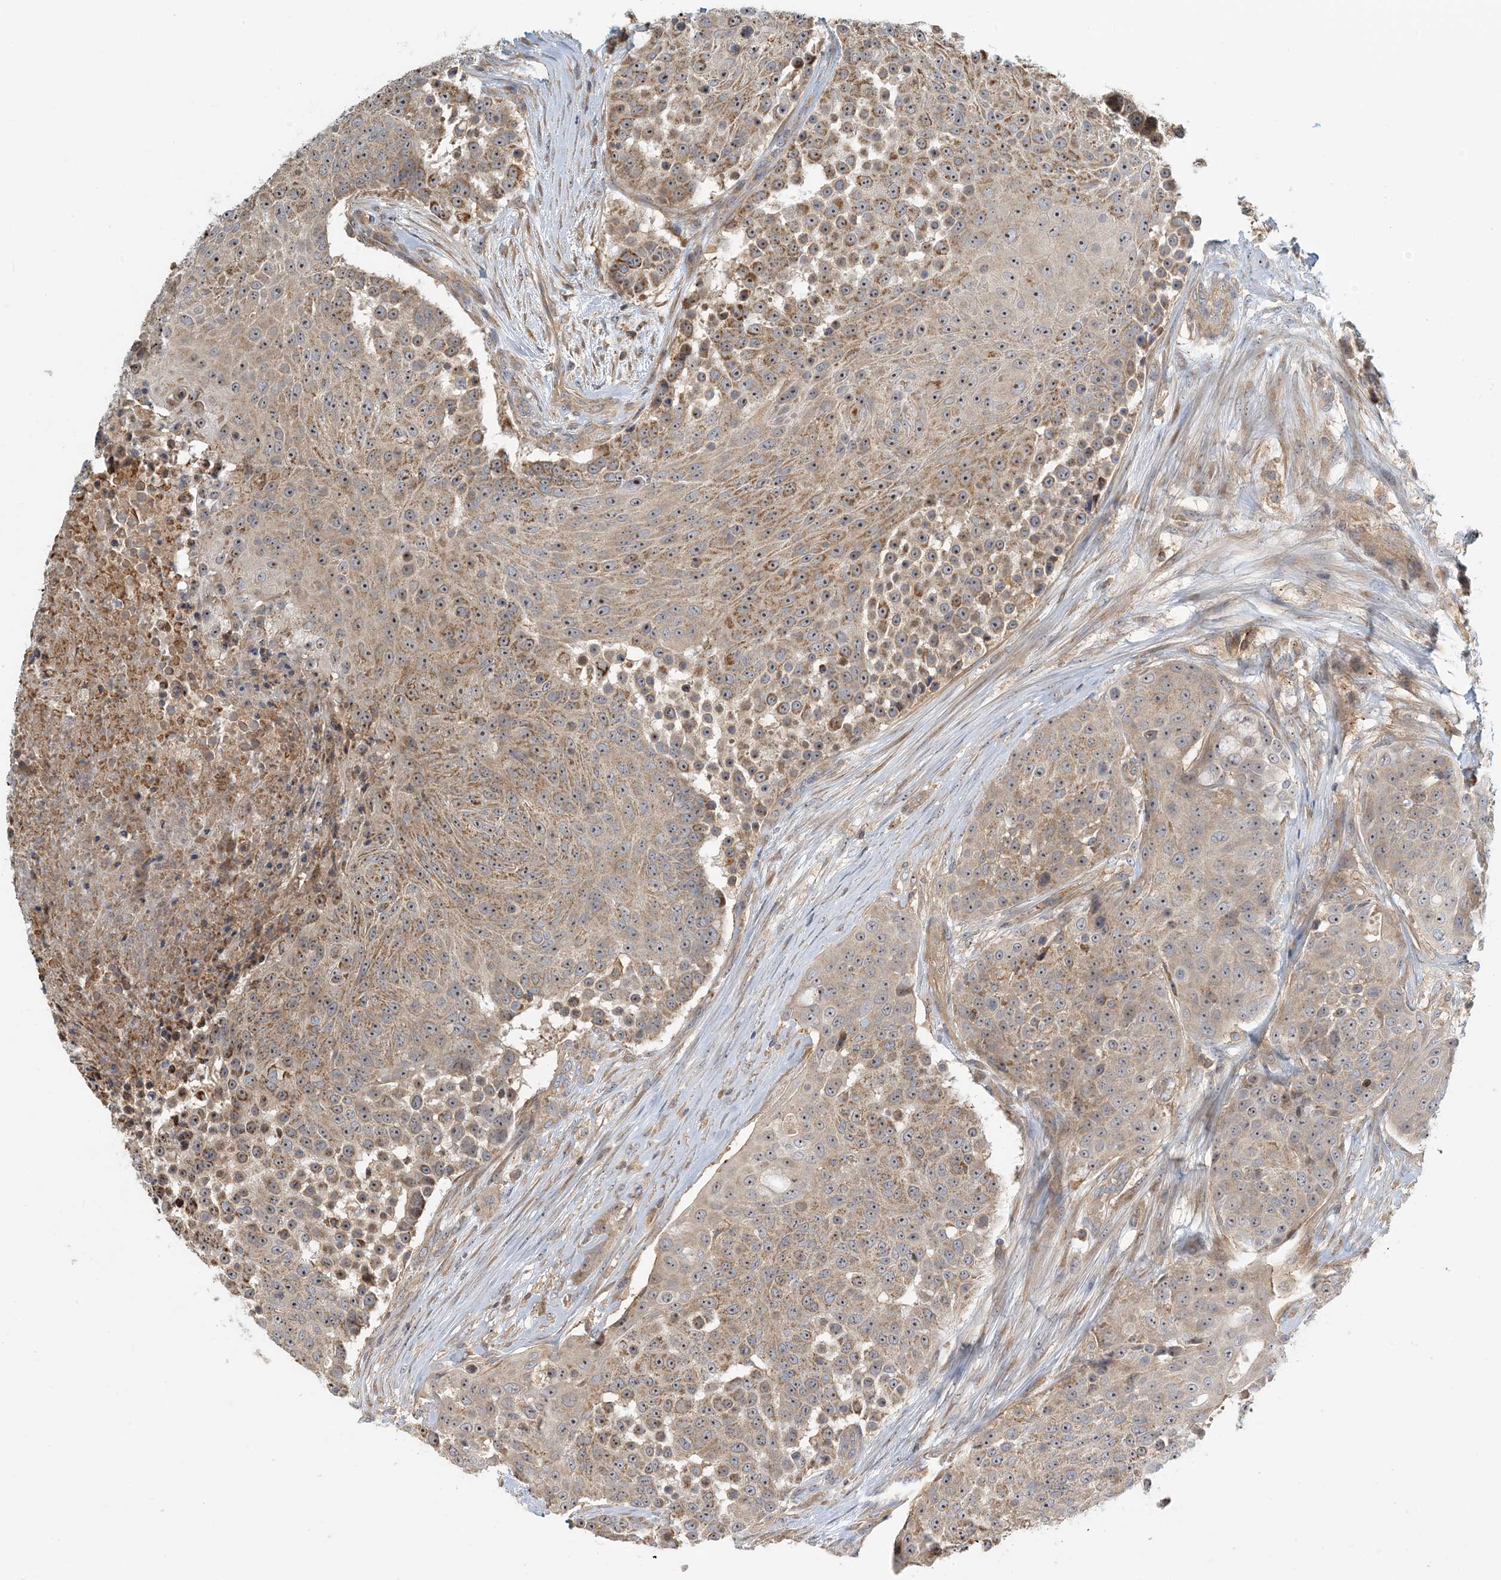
{"staining": {"intensity": "moderate", "quantity": ">75%", "location": "cytoplasmic/membranous"}, "tissue": "urothelial cancer", "cell_type": "Tumor cells", "image_type": "cancer", "snomed": [{"axis": "morphology", "description": "Urothelial carcinoma, High grade"}, {"axis": "topography", "description": "Urinary bladder"}], "caption": "An image of human urothelial cancer stained for a protein shows moderate cytoplasmic/membranous brown staining in tumor cells.", "gene": "COLEC11", "patient": {"sex": "female", "age": 63}}